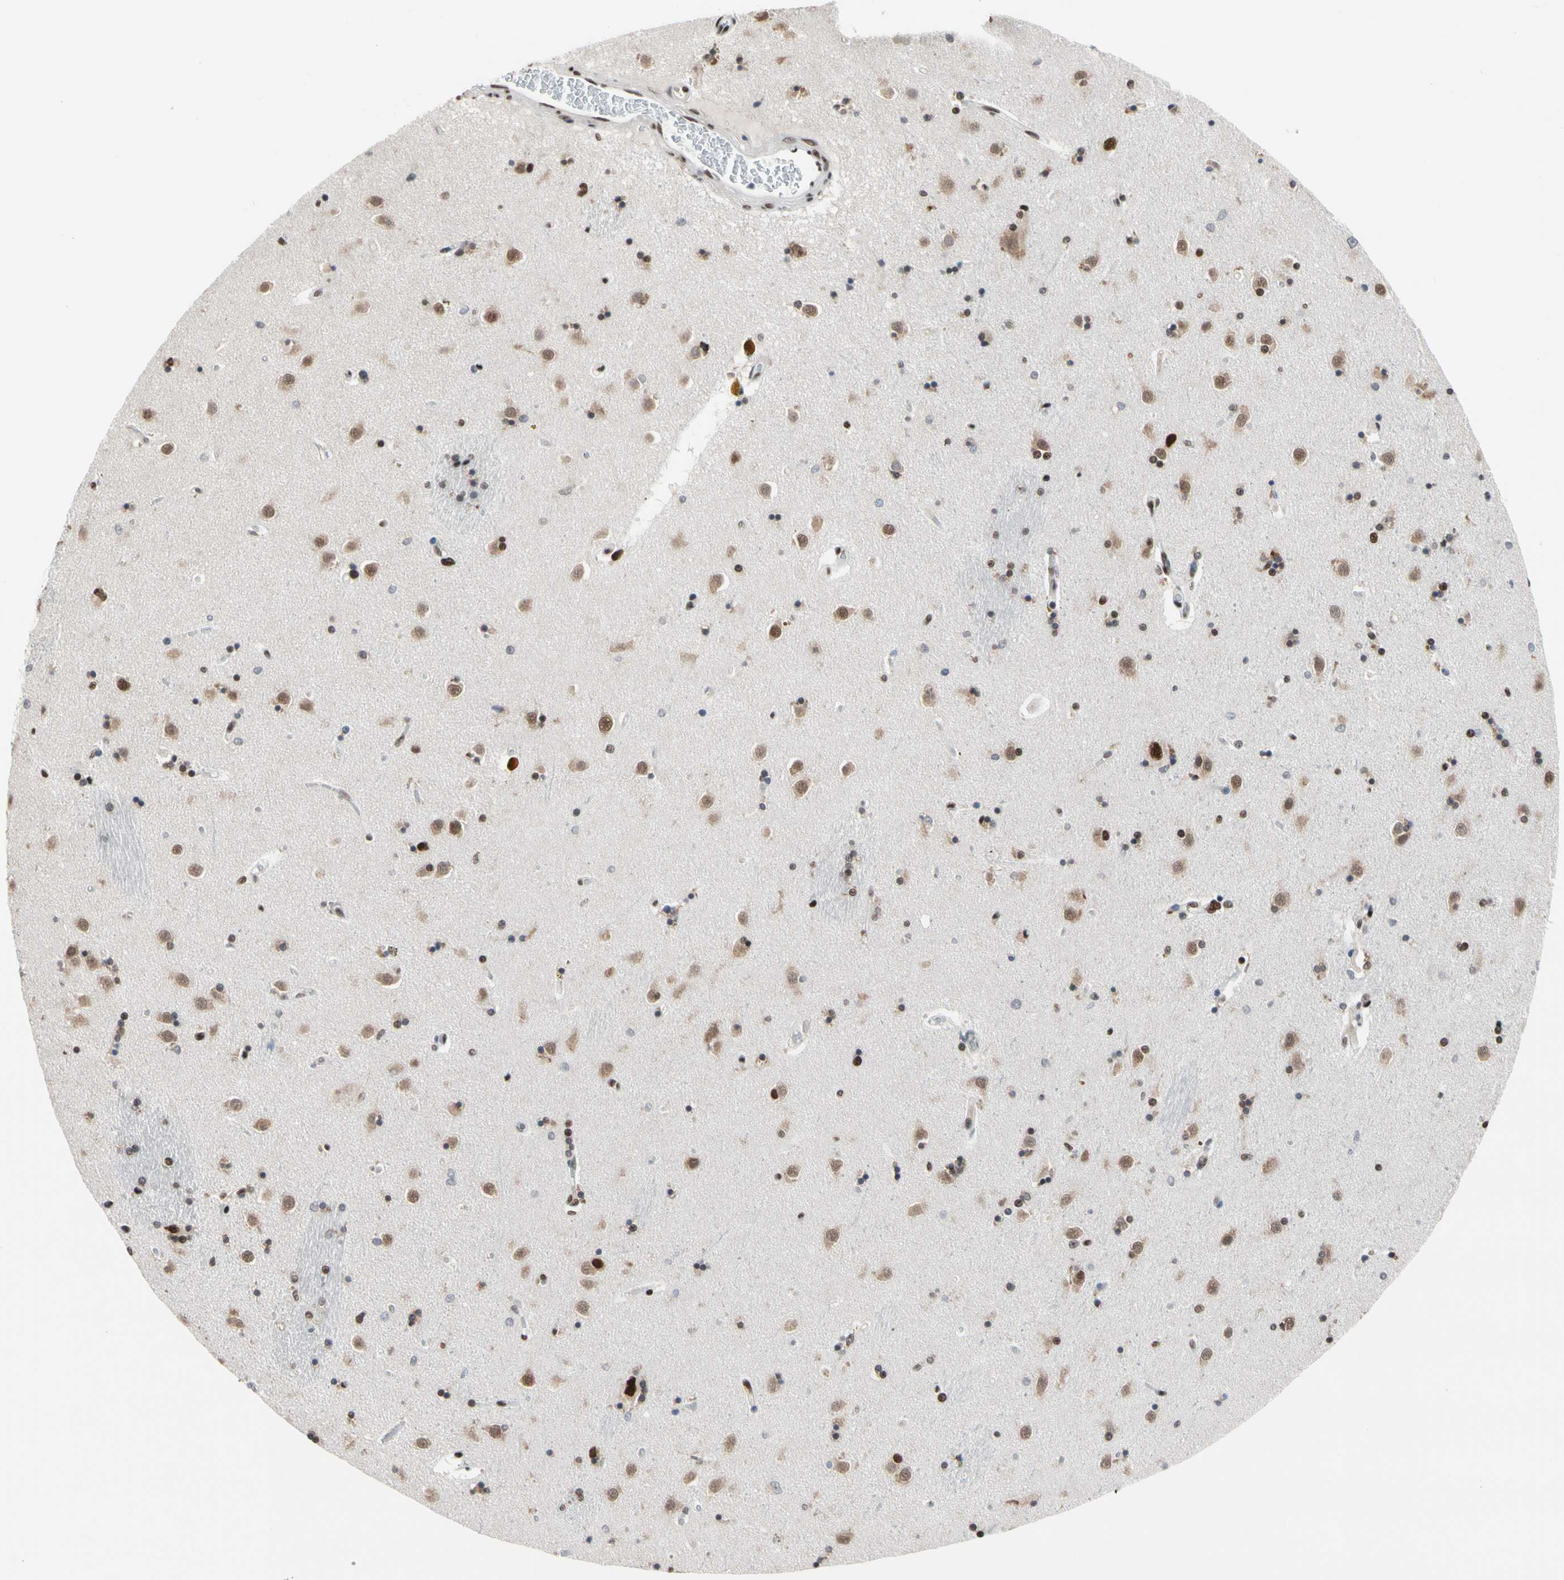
{"staining": {"intensity": "strong", "quantity": ">75%", "location": "nuclear"}, "tissue": "caudate", "cell_type": "Glial cells", "image_type": "normal", "snomed": [{"axis": "morphology", "description": "Normal tissue, NOS"}, {"axis": "topography", "description": "Lateral ventricle wall"}], "caption": "Protein staining of benign caudate displays strong nuclear expression in approximately >75% of glial cells. (DAB (3,3'-diaminobenzidine) = brown stain, brightfield microscopy at high magnification).", "gene": "FAM98B", "patient": {"sex": "female", "age": 54}}